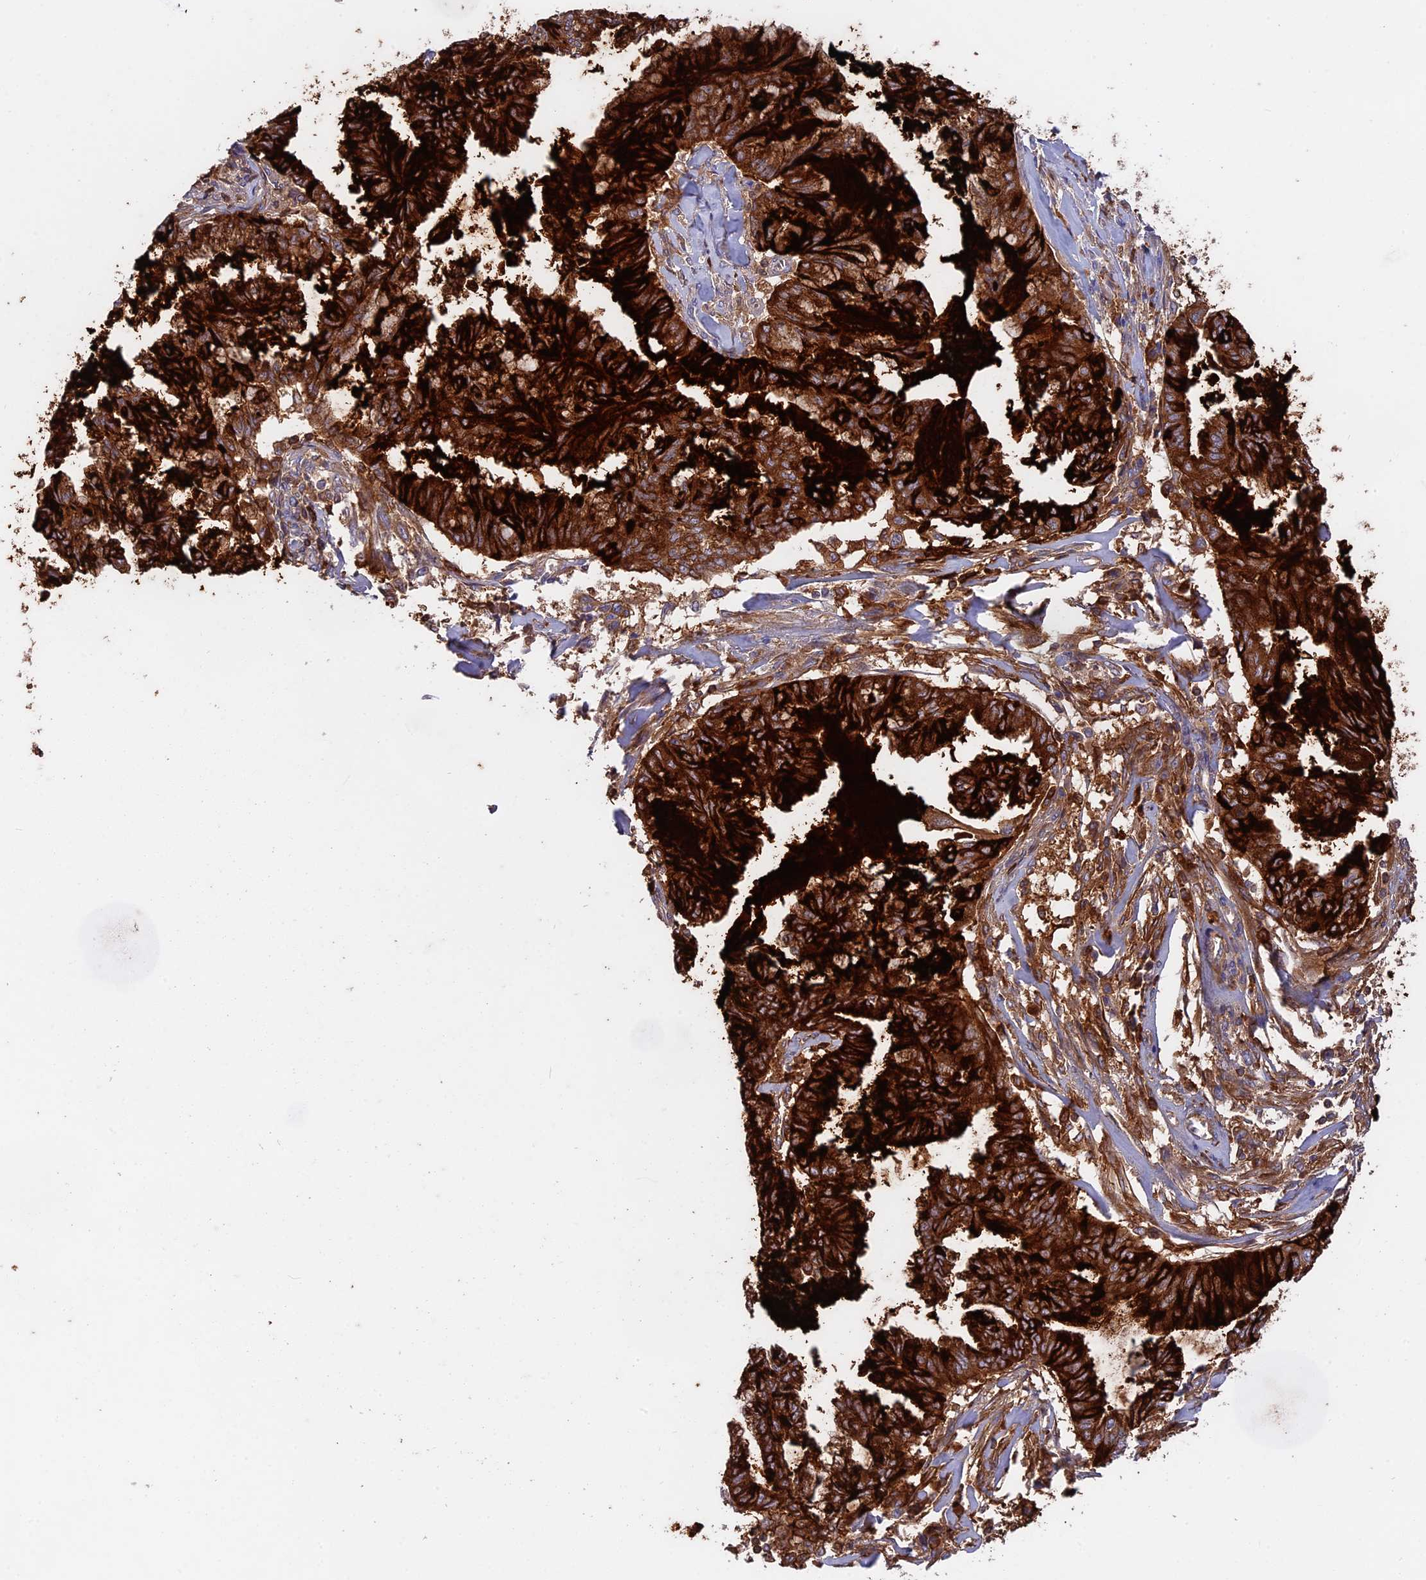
{"staining": {"intensity": "strong", "quantity": ">75%", "location": "cytoplasmic/membranous"}, "tissue": "endometrial cancer", "cell_type": "Tumor cells", "image_type": "cancer", "snomed": [{"axis": "morphology", "description": "Adenocarcinoma, NOS"}, {"axis": "topography", "description": "Endometrium"}], "caption": "Endometrial adenocarcinoma stained for a protein (brown) shows strong cytoplasmic/membranous positive positivity in about >75% of tumor cells.", "gene": "TENT4B", "patient": {"sex": "female", "age": 86}}